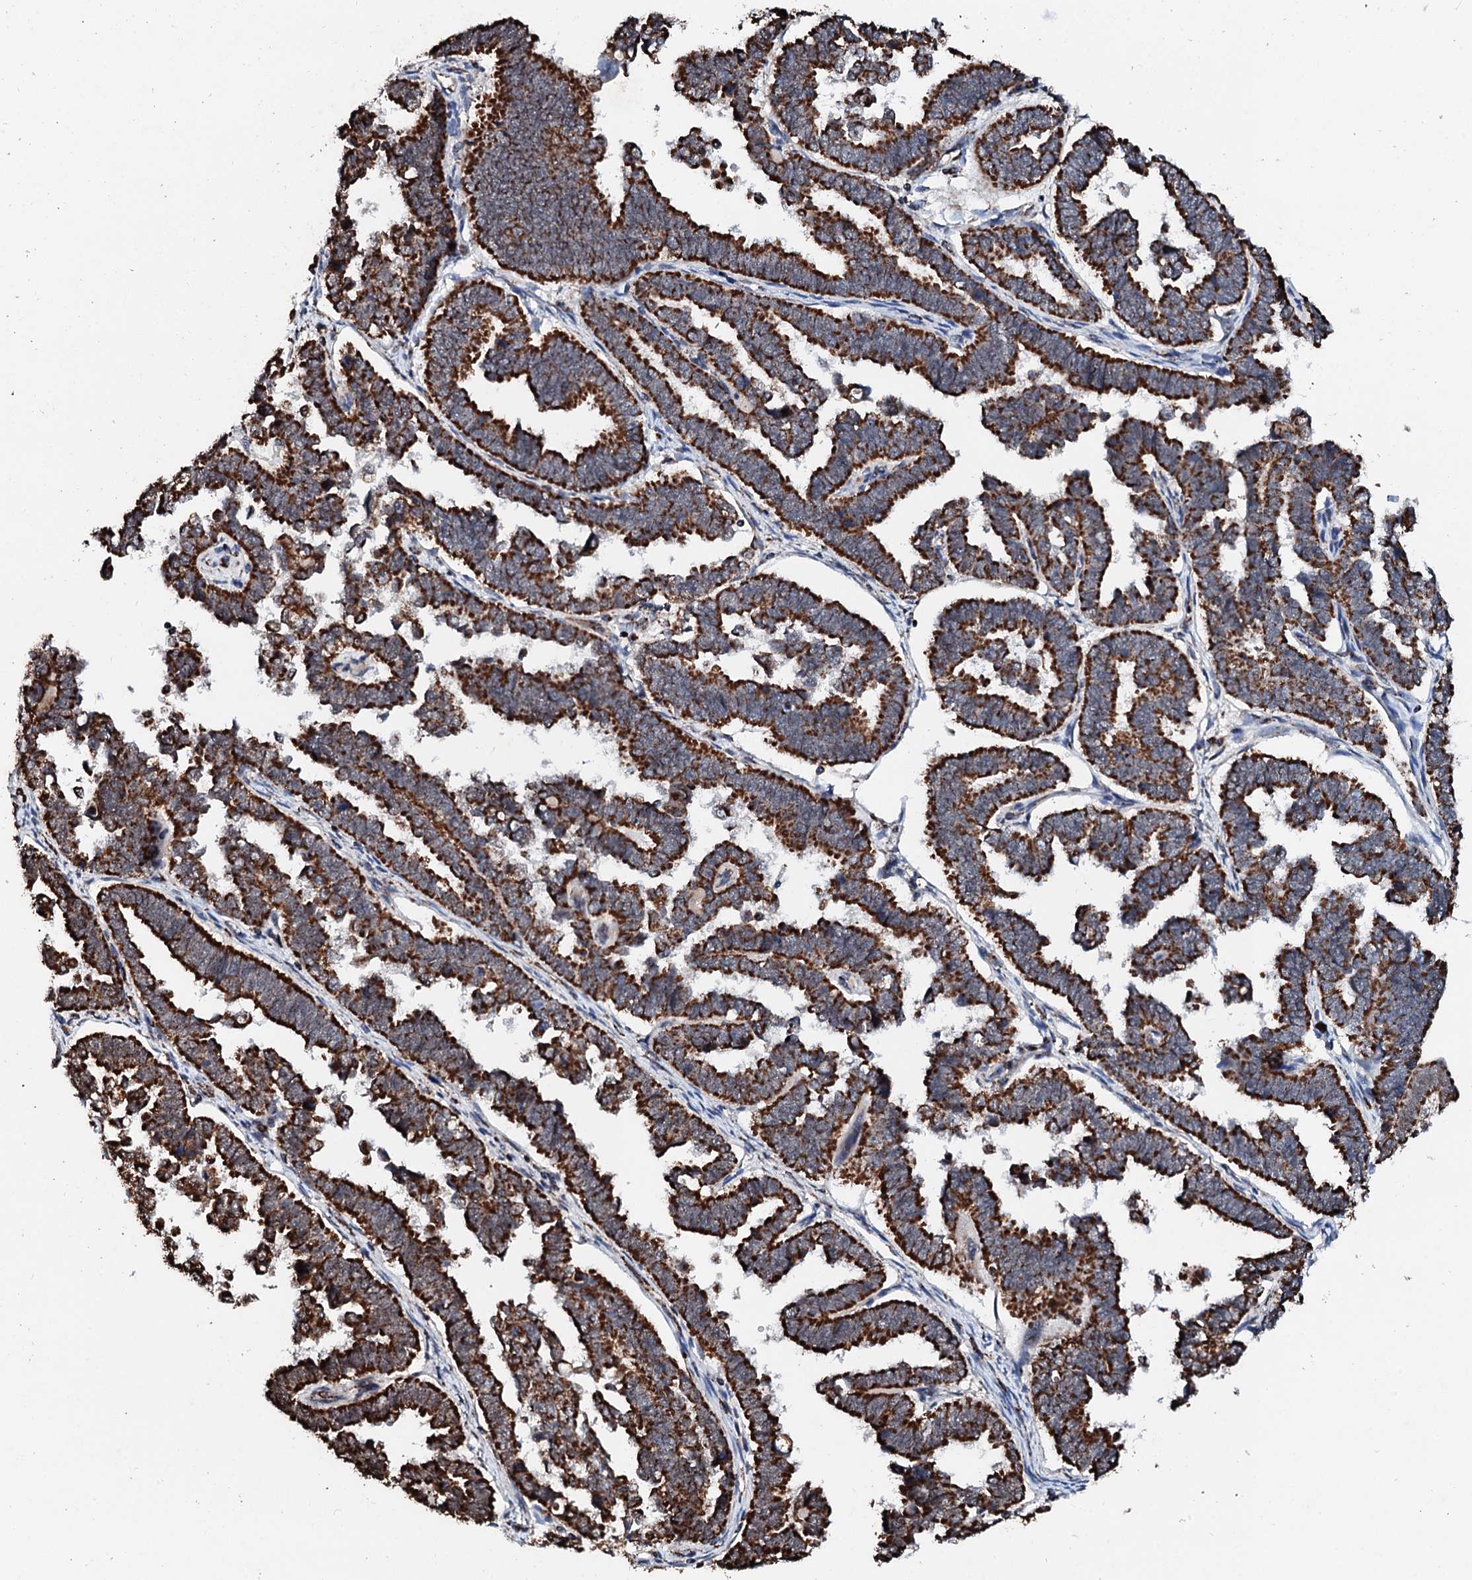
{"staining": {"intensity": "strong", "quantity": ">75%", "location": "cytoplasmic/membranous"}, "tissue": "endometrial cancer", "cell_type": "Tumor cells", "image_type": "cancer", "snomed": [{"axis": "morphology", "description": "Adenocarcinoma, NOS"}, {"axis": "topography", "description": "Endometrium"}], "caption": "A brown stain labels strong cytoplasmic/membranous positivity of a protein in endometrial cancer (adenocarcinoma) tumor cells. Nuclei are stained in blue.", "gene": "SECISBP2L", "patient": {"sex": "female", "age": 75}}